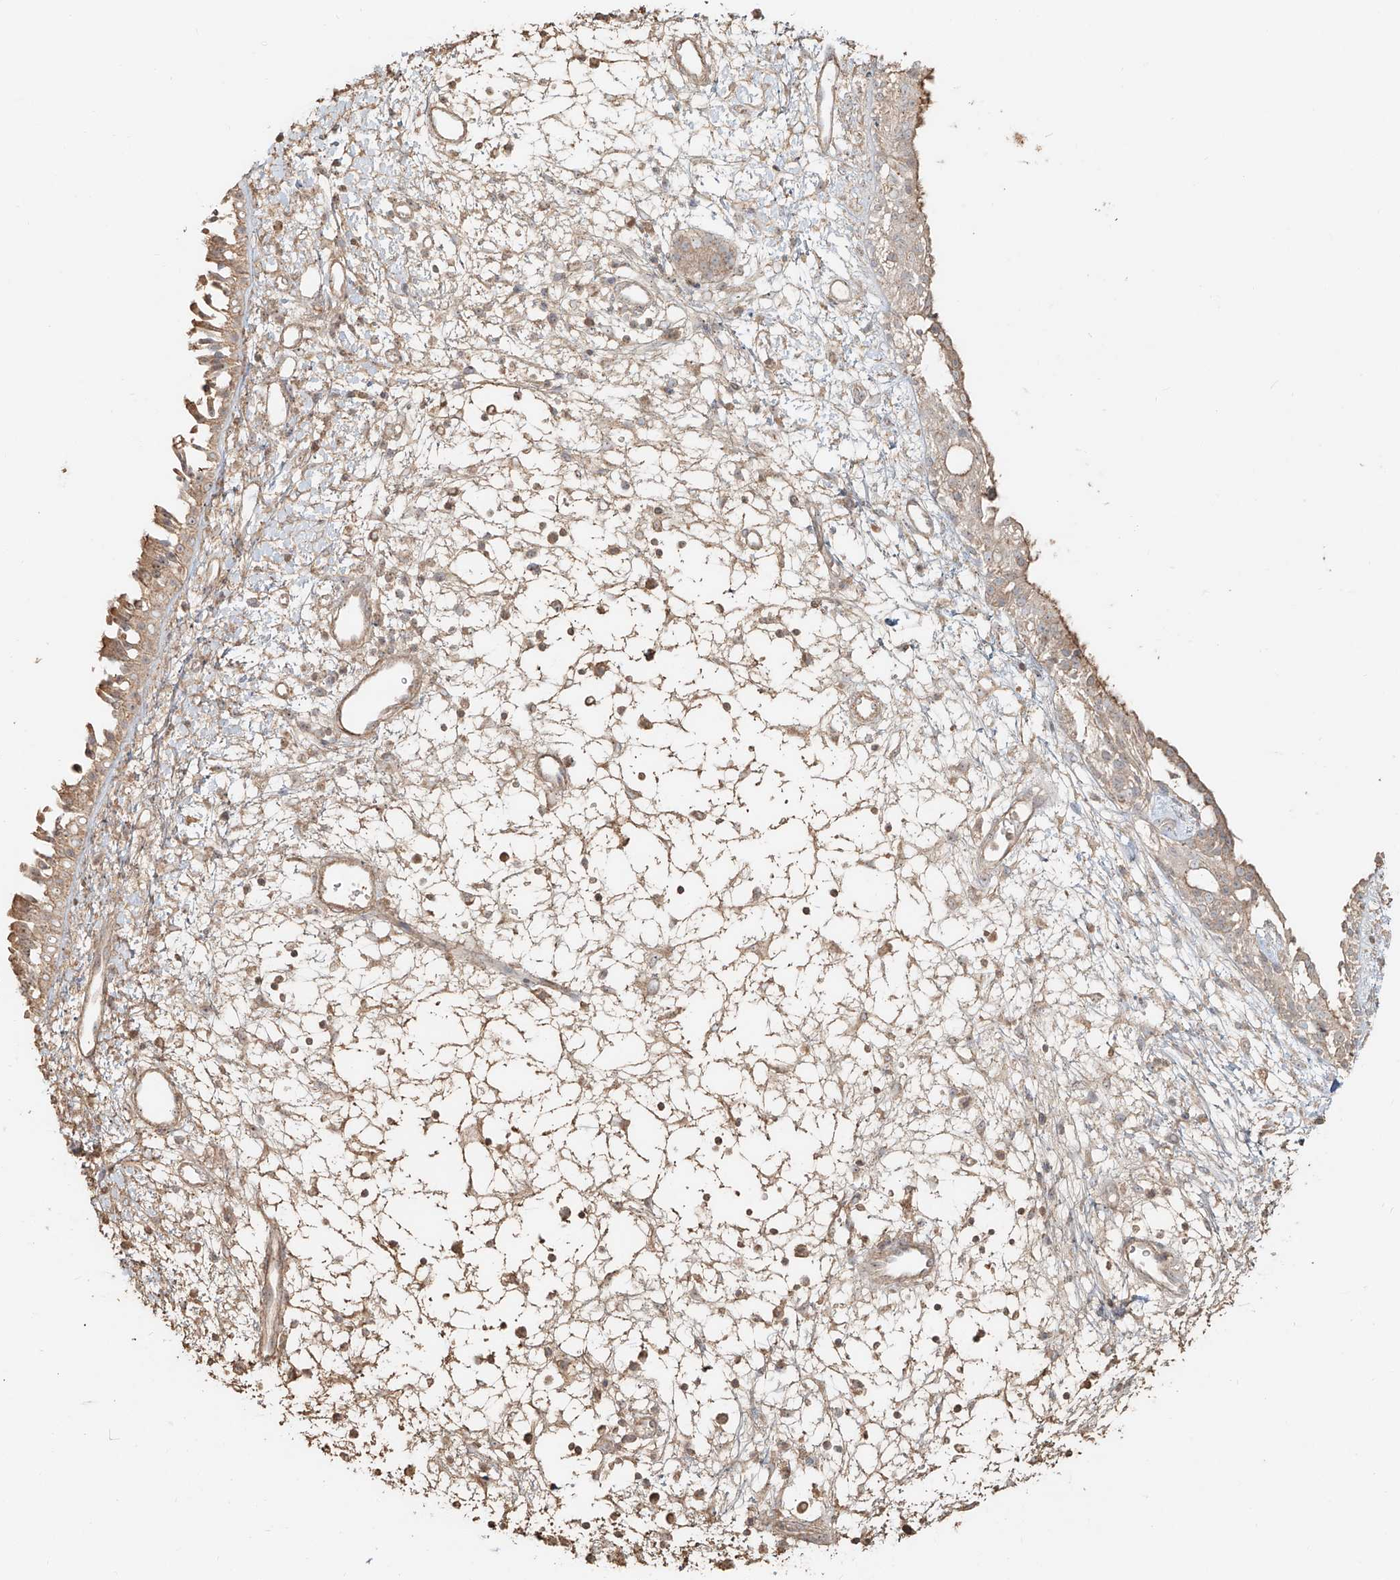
{"staining": {"intensity": "moderate", "quantity": "25%-75%", "location": "cytoplasmic/membranous"}, "tissue": "nasopharynx", "cell_type": "Respiratory epithelial cells", "image_type": "normal", "snomed": [{"axis": "morphology", "description": "Normal tissue, NOS"}, {"axis": "topography", "description": "Nasopharynx"}], "caption": "Immunohistochemical staining of unremarkable nasopharynx reveals moderate cytoplasmic/membranous protein expression in approximately 25%-75% of respiratory epithelial cells.", "gene": "NPHS1", "patient": {"sex": "male", "age": 22}}